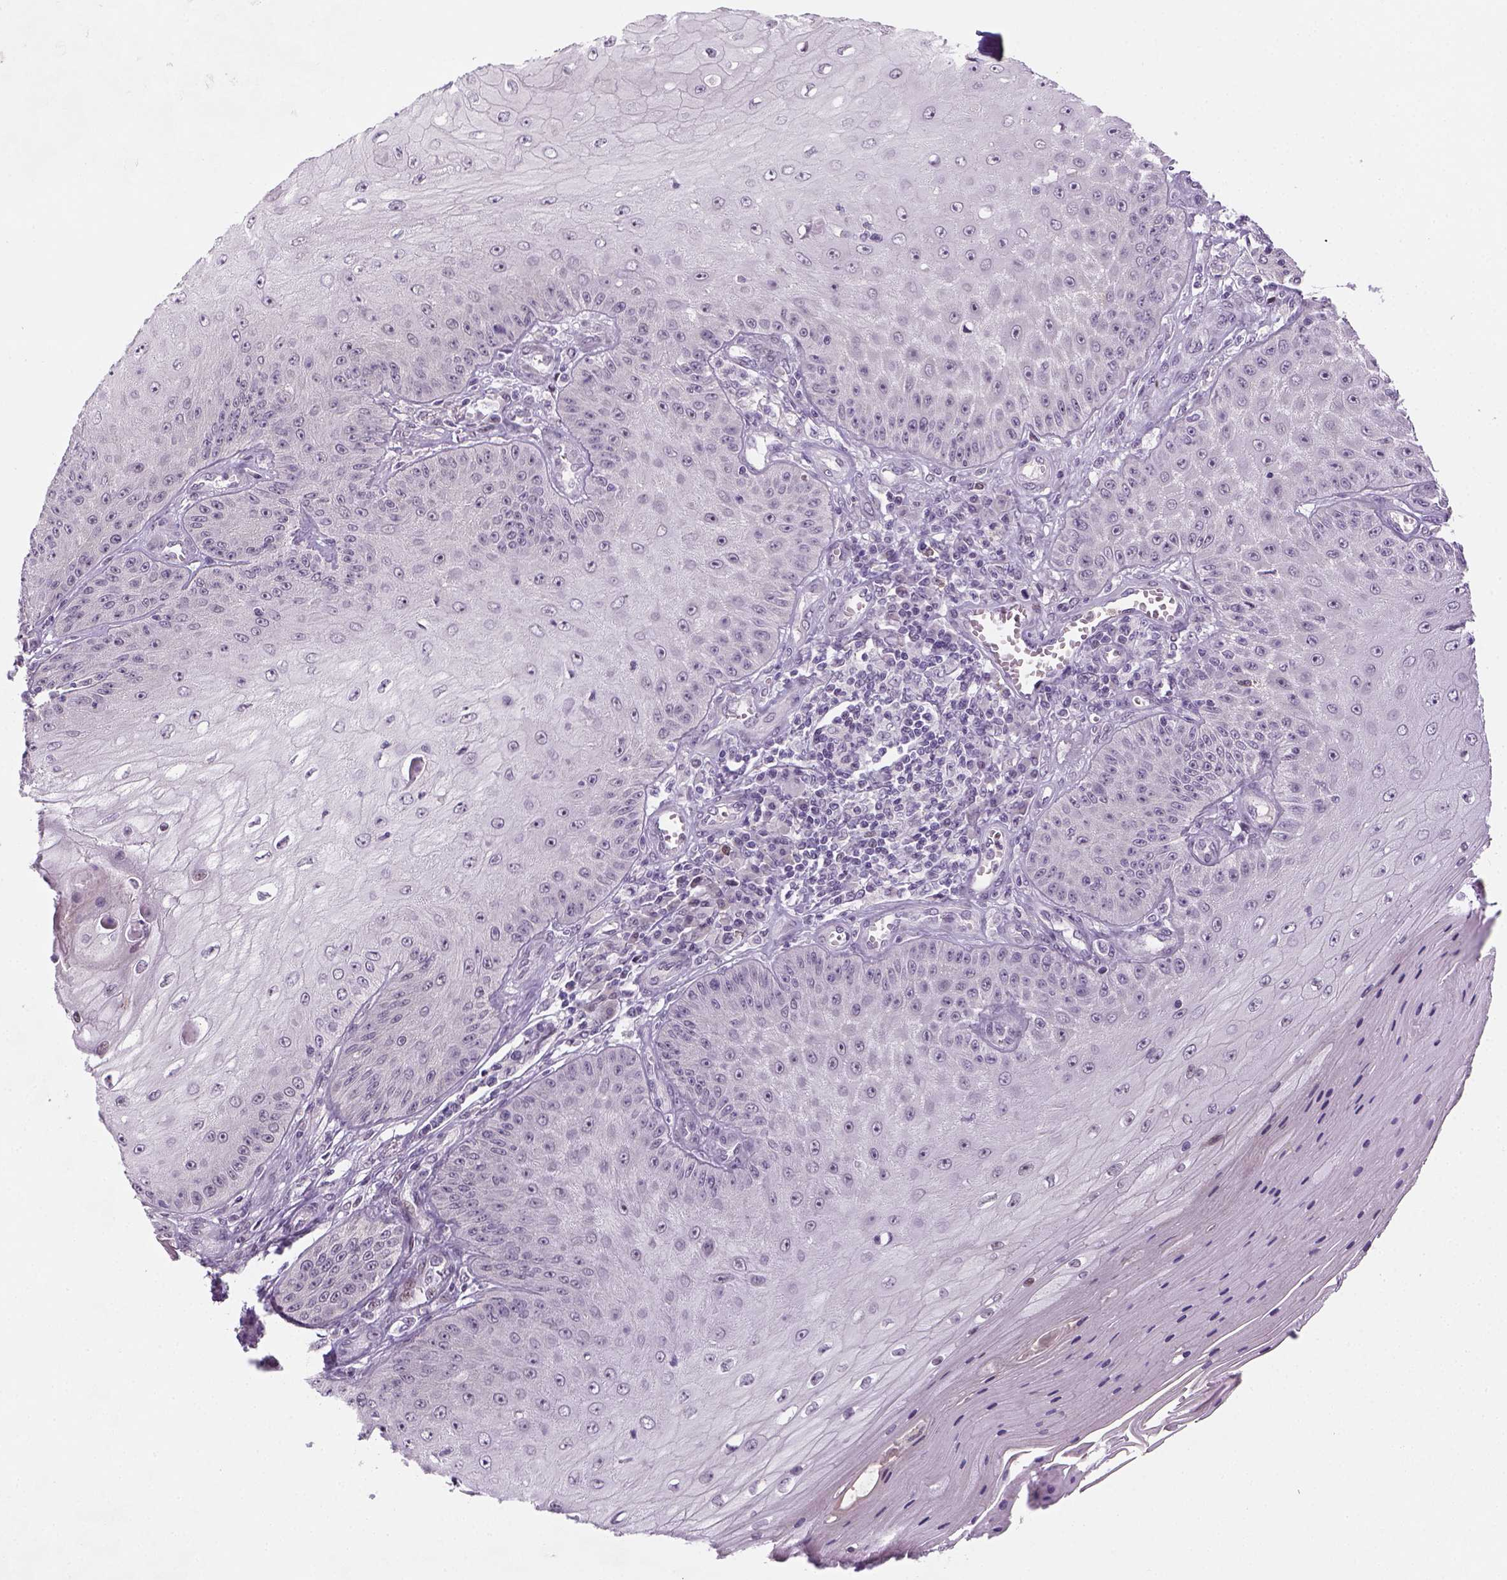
{"staining": {"intensity": "negative", "quantity": "none", "location": "none"}, "tissue": "skin cancer", "cell_type": "Tumor cells", "image_type": "cancer", "snomed": [{"axis": "morphology", "description": "Squamous cell carcinoma, NOS"}, {"axis": "topography", "description": "Skin"}], "caption": "IHC image of neoplastic tissue: human skin squamous cell carcinoma stained with DAB (3,3'-diaminobenzidine) shows no significant protein positivity in tumor cells. Nuclei are stained in blue.", "gene": "MAGEB3", "patient": {"sex": "male", "age": 70}}